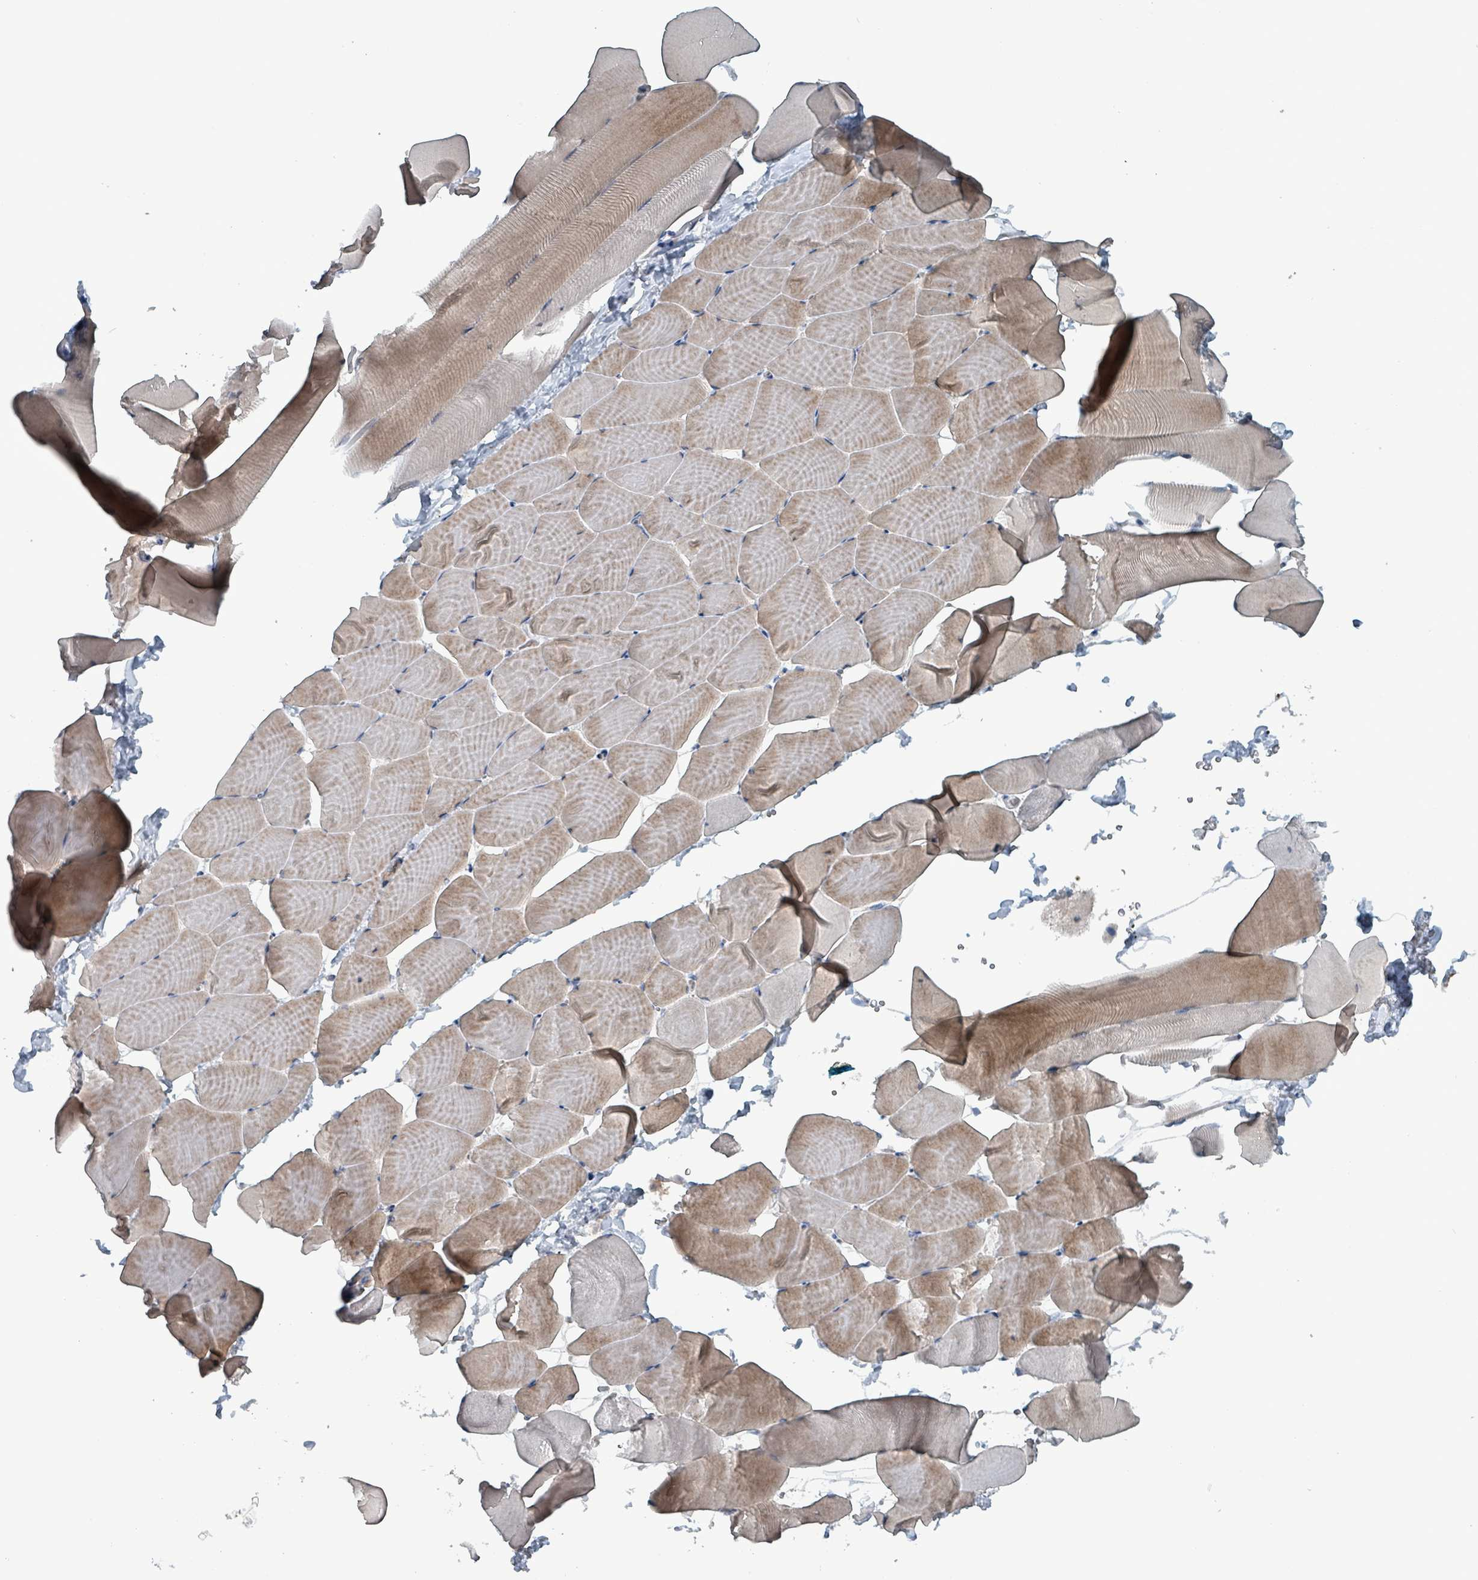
{"staining": {"intensity": "moderate", "quantity": ">75%", "location": "cytoplasmic/membranous"}, "tissue": "skeletal muscle", "cell_type": "Myocytes", "image_type": "normal", "snomed": [{"axis": "morphology", "description": "Normal tissue, NOS"}, {"axis": "topography", "description": "Skeletal muscle"}], "caption": "Immunohistochemistry photomicrograph of unremarkable skeletal muscle: human skeletal muscle stained using IHC demonstrates medium levels of moderate protein expression localized specifically in the cytoplasmic/membranous of myocytes, appearing as a cytoplasmic/membranous brown color.", "gene": "TAAR5", "patient": {"sex": "male", "age": 25}}